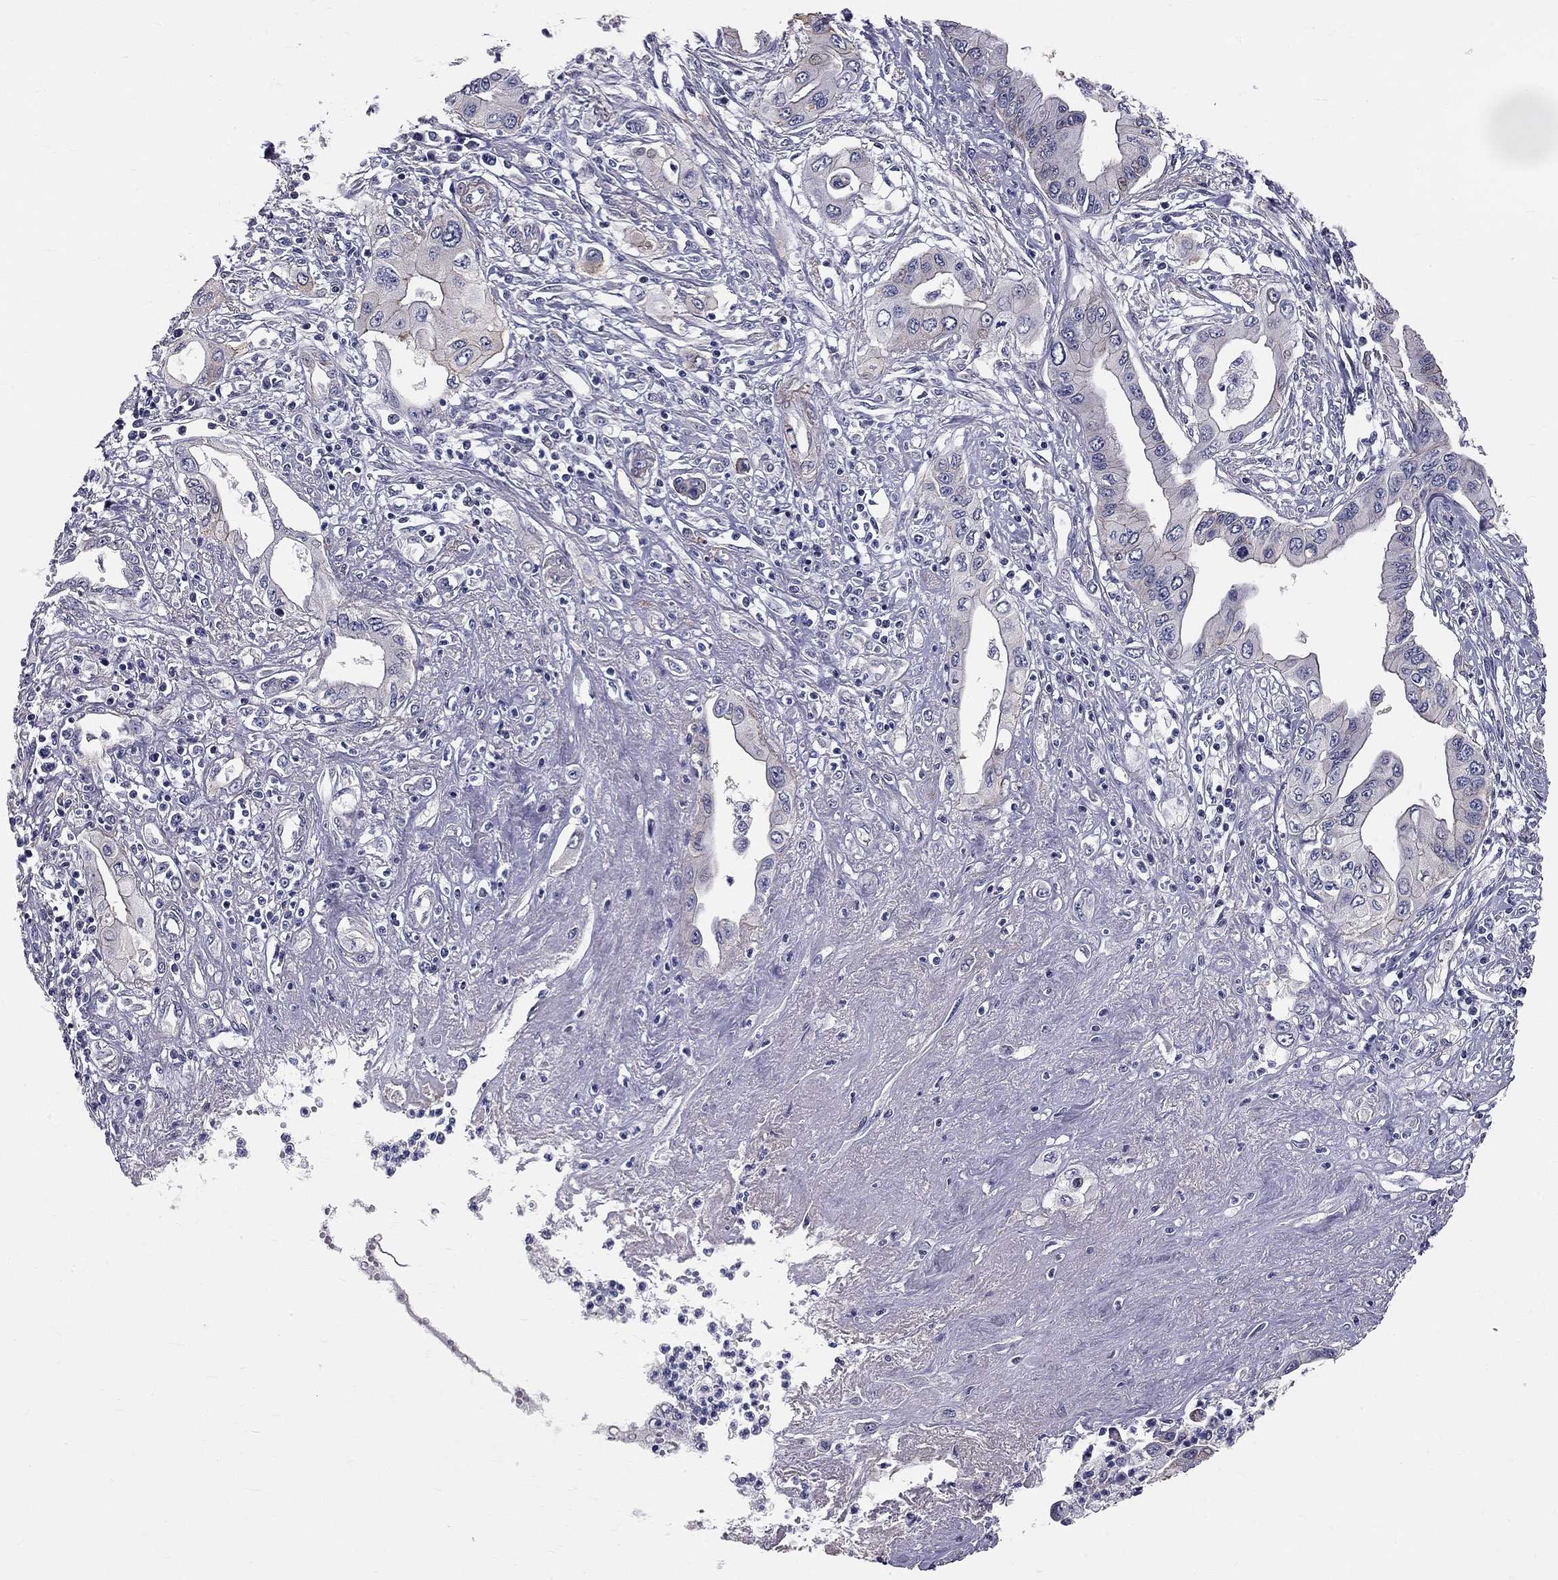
{"staining": {"intensity": "negative", "quantity": "none", "location": "none"}, "tissue": "pancreatic cancer", "cell_type": "Tumor cells", "image_type": "cancer", "snomed": [{"axis": "morphology", "description": "Adenocarcinoma, NOS"}, {"axis": "topography", "description": "Pancreas"}], "caption": "Photomicrograph shows no protein staining in tumor cells of pancreatic adenocarcinoma tissue. Brightfield microscopy of IHC stained with DAB (3,3'-diaminobenzidine) (brown) and hematoxylin (blue), captured at high magnification.", "gene": "GJB4", "patient": {"sex": "female", "age": 62}}